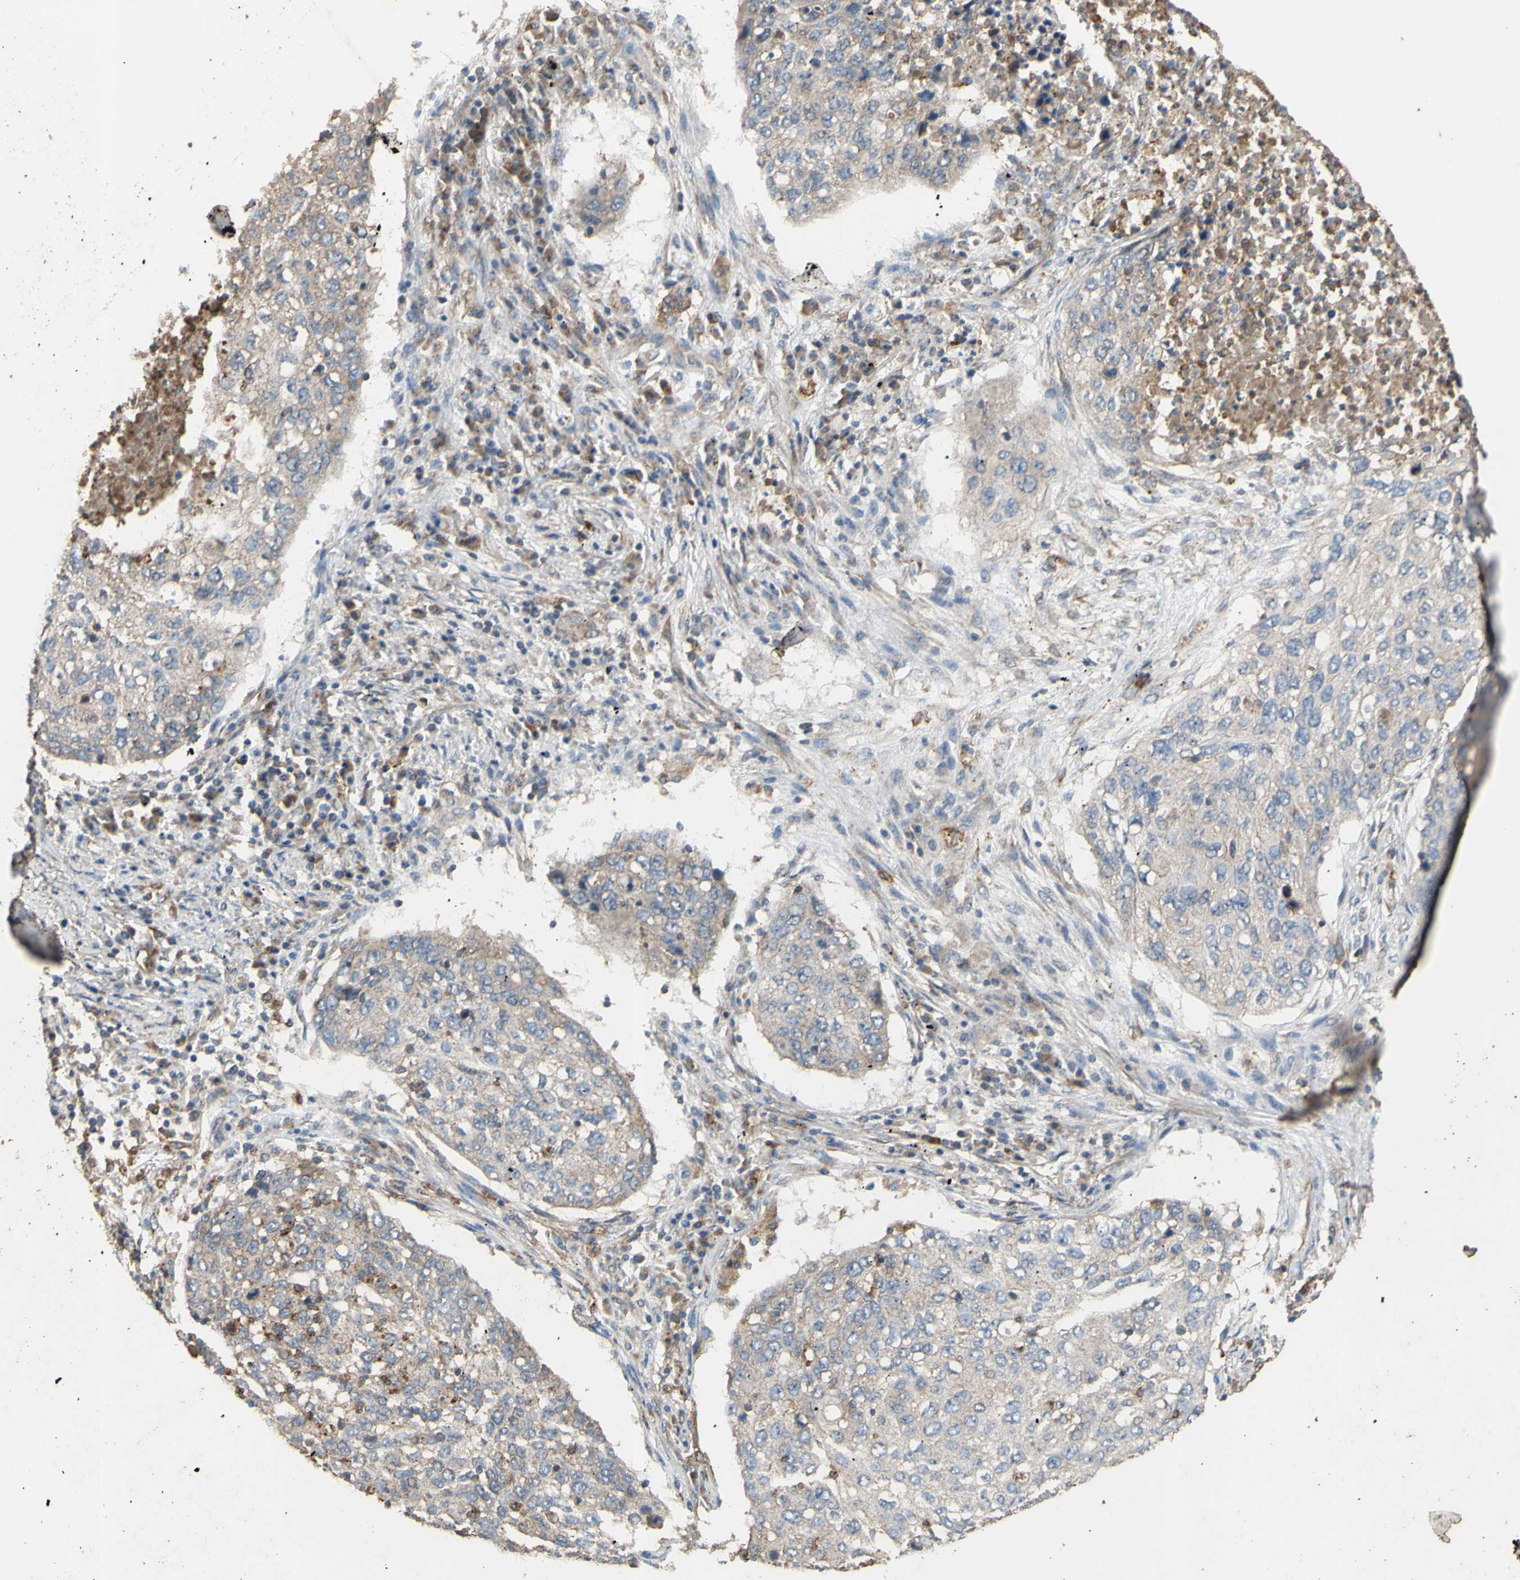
{"staining": {"intensity": "weak", "quantity": "25%-75%", "location": "cytoplasmic/membranous"}, "tissue": "lung cancer", "cell_type": "Tumor cells", "image_type": "cancer", "snomed": [{"axis": "morphology", "description": "Squamous cell carcinoma, NOS"}, {"axis": "topography", "description": "Lung"}], "caption": "The histopathology image shows immunohistochemical staining of squamous cell carcinoma (lung). There is weak cytoplasmic/membranous positivity is appreciated in approximately 25%-75% of tumor cells. The protein of interest is stained brown, and the nuclei are stained in blue (DAB IHC with brightfield microscopy, high magnification).", "gene": "CTTN", "patient": {"sex": "female", "age": 63}}